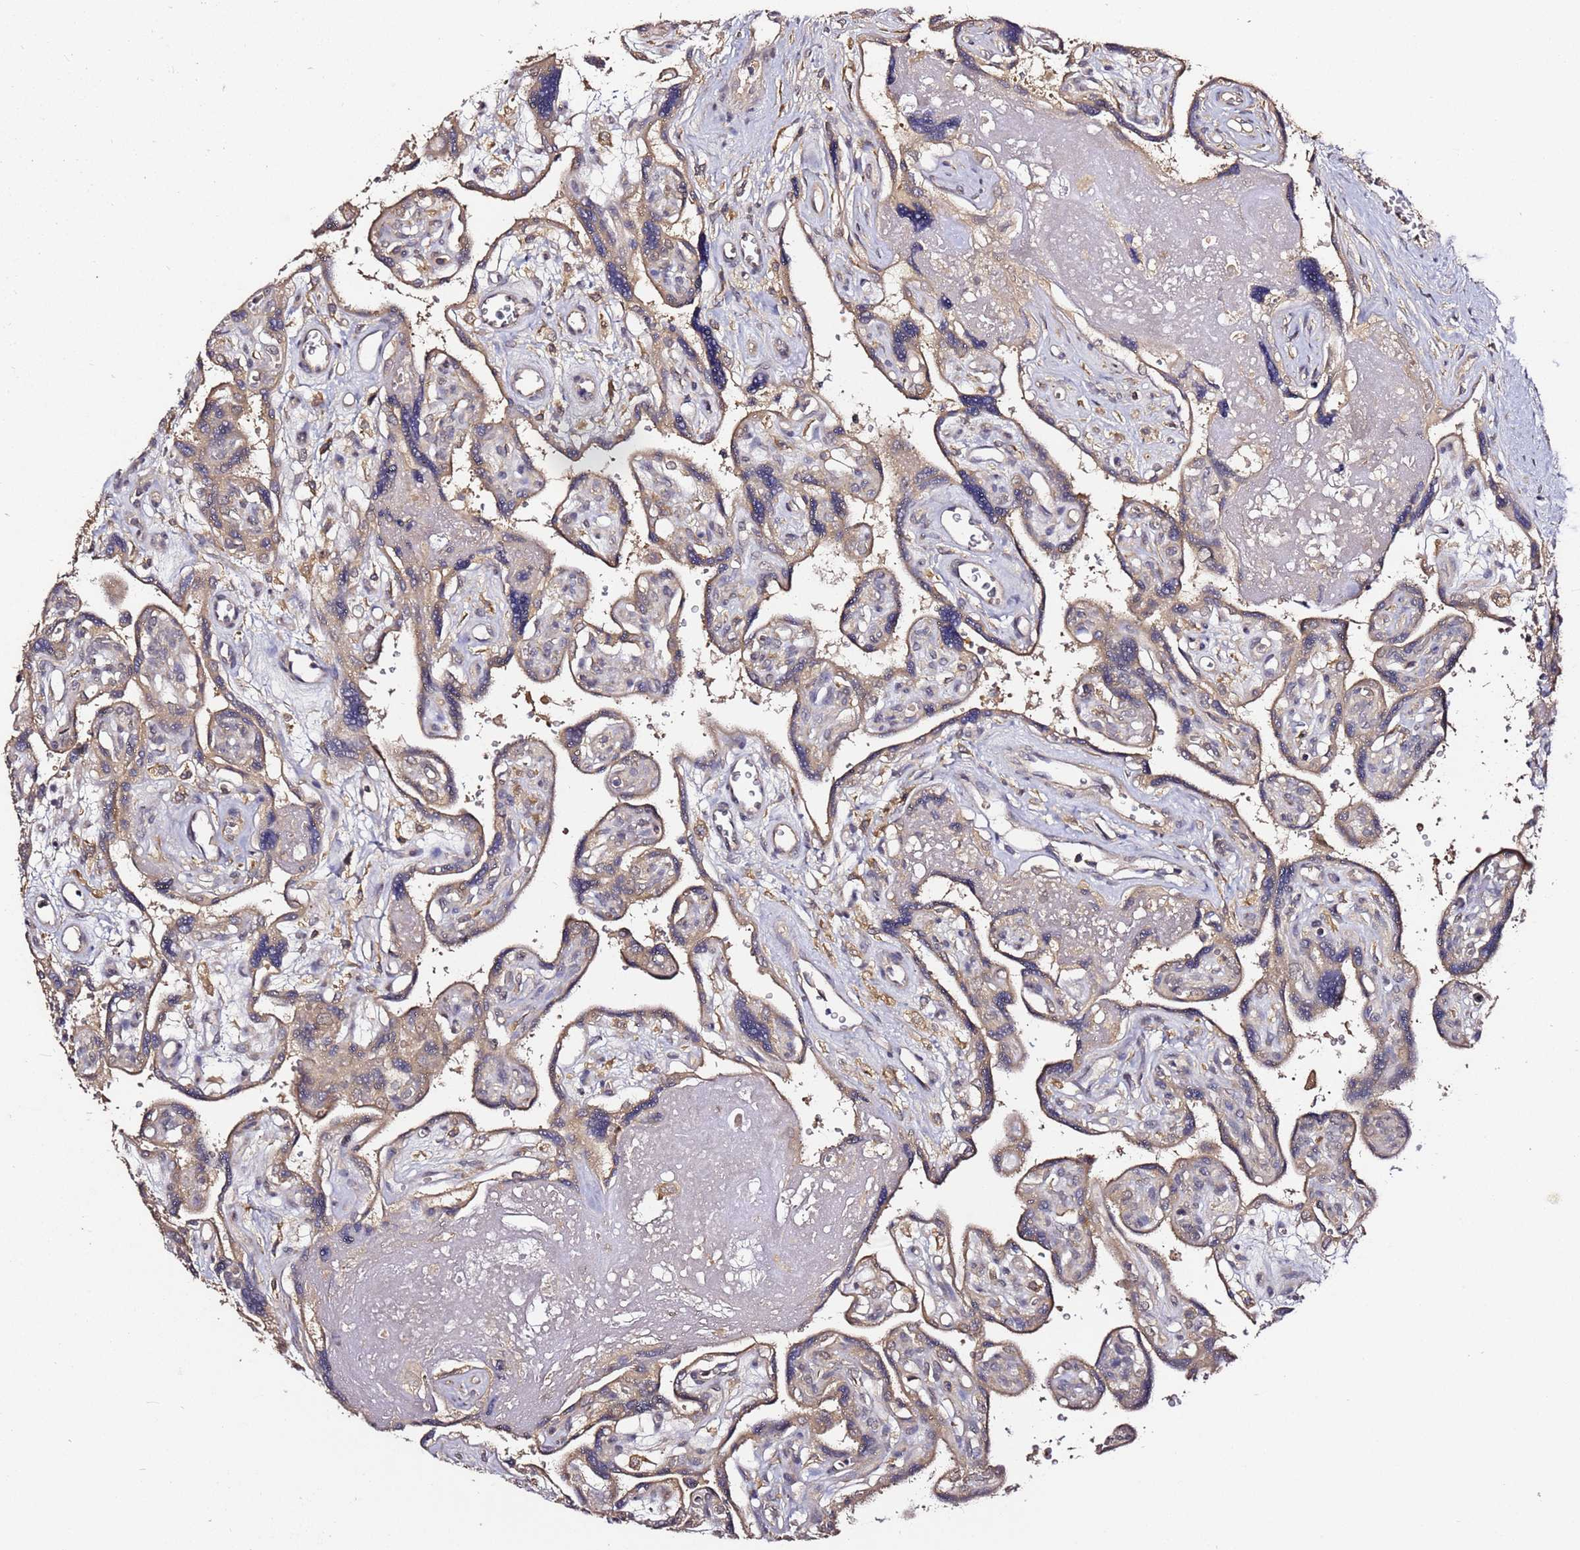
{"staining": {"intensity": "moderate", "quantity": ">75%", "location": "cytoplasmic/membranous"}, "tissue": "placenta", "cell_type": "Trophoblastic cells", "image_type": "normal", "snomed": [{"axis": "morphology", "description": "Normal tissue, NOS"}, {"axis": "topography", "description": "Placenta"}], "caption": "Trophoblastic cells exhibit moderate cytoplasmic/membranous staining in about >75% of cells in normal placenta.", "gene": "C6orf136", "patient": {"sex": "female", "age": 39}}